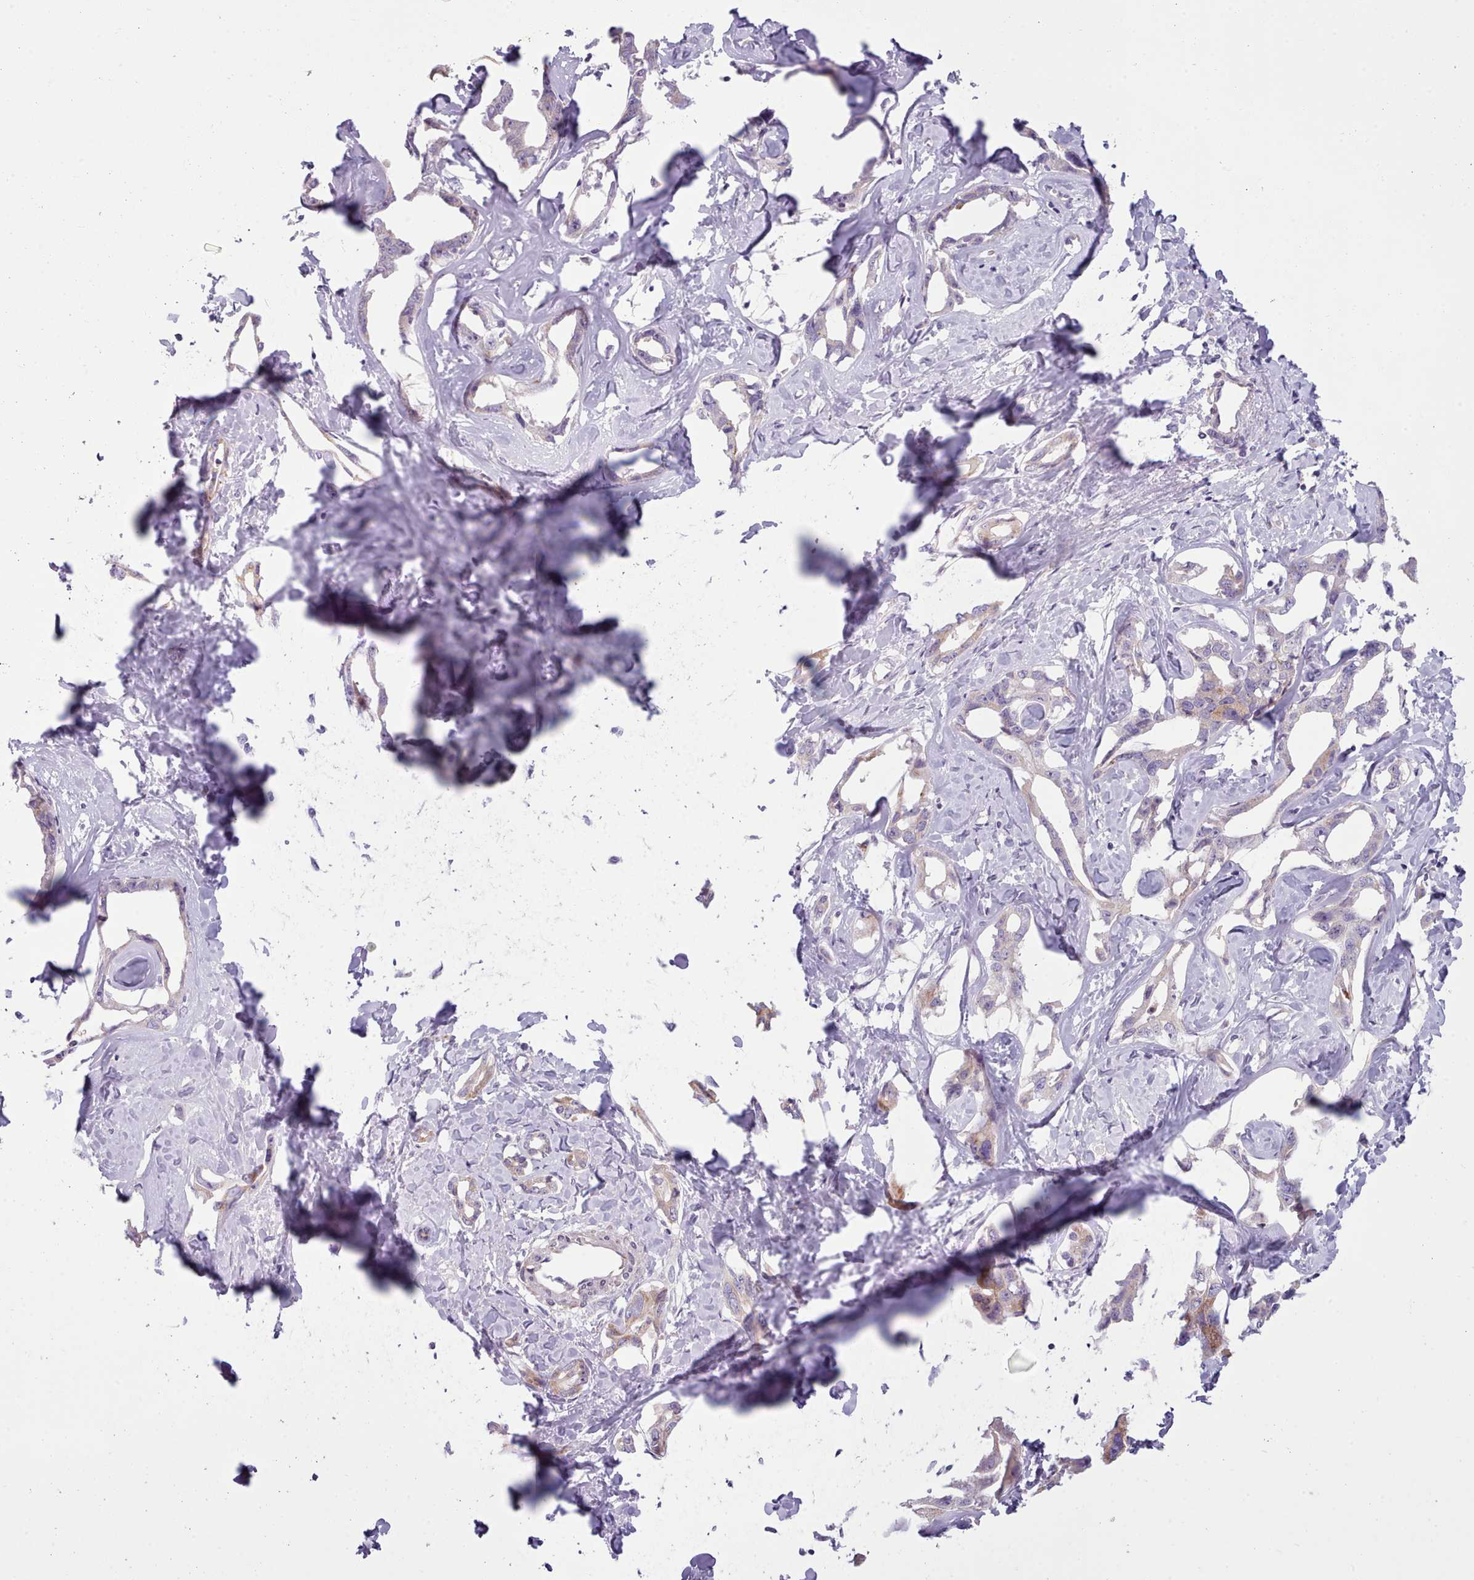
{"staining": {"intensity": "weak", "quantity": "<25%", "location": "cytoplasmic/membranous"}, "tissue": "liver cancer", "cell_type": "Tumor cells", "image_type": "cancer", "snomed": [{"axis": "morphology", "description": "Cholangiocarcinoma"}, {"axis": "topography", "description": "Liver"}], "caption": "Immunohistochemical staining of human liver cancer shows no significant positivity in tumor cells.", "gene": "SLC52A3", "patient": {"sex": "male", "age": 59}}